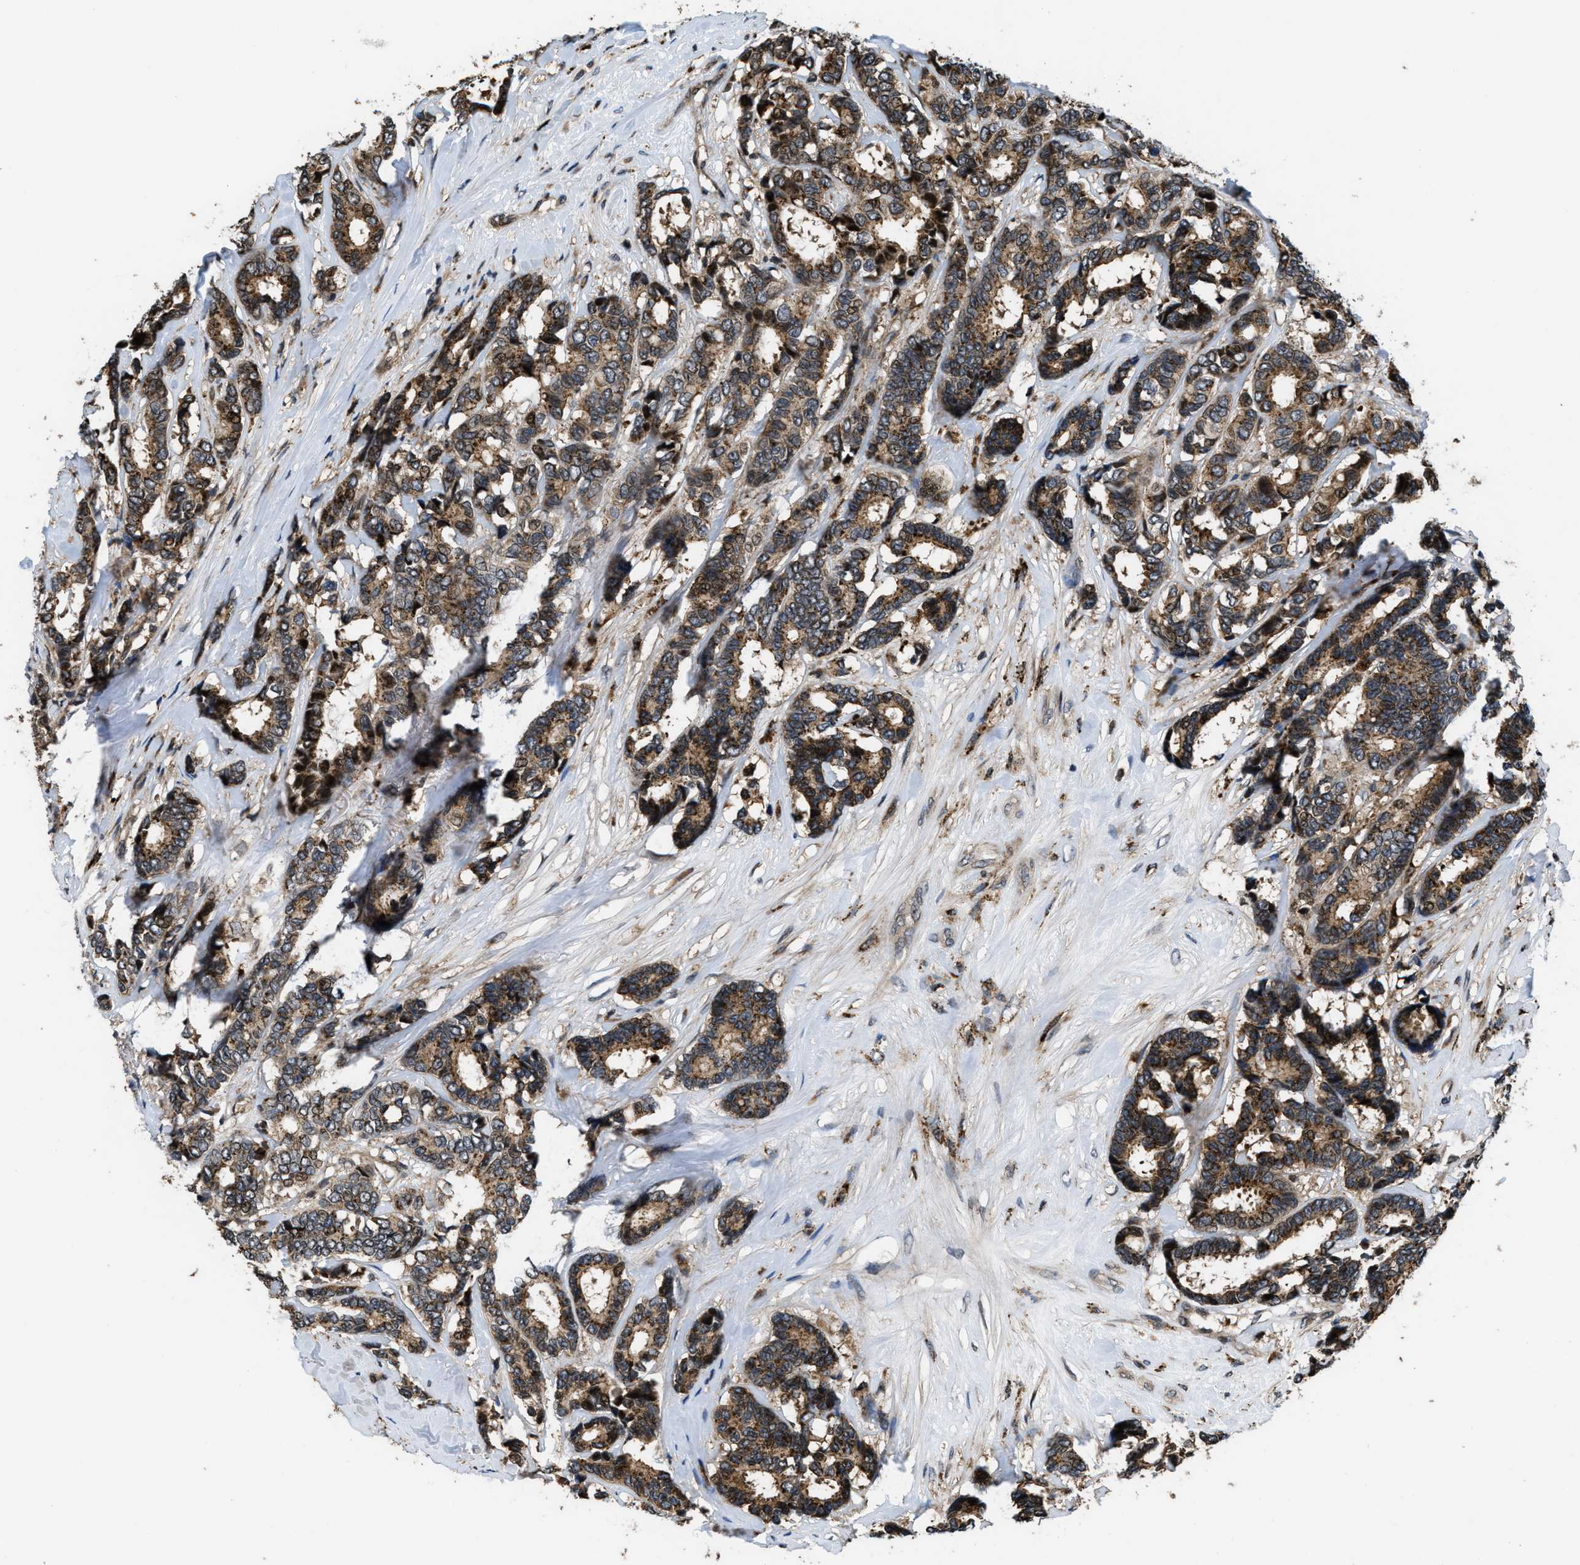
{"staining": {"intensity": "moderate", "quantity": ">75%", "location": "cytoplasmic/membranous"}, "tissue": "breast cancer", "cell_type": "Tumor cells", "image_type": "cancer", "snomed": [{"axis": "morphology", "description": "Duct carcinoma"}, {"axis": "topography", "description": "Breast"}], "caption": "High-magnification brightfield microscopy of infiltrating ductal carcinoma (breast) stained with DAB (3,3'-diaminobenzidine) (brown) and counterstained with hematoxylin (blue). tumor cells exhibit moderate cytoplasmic/membranous expression is appreciated in approximately>75% of cells.", "gene": "CTBS", "patient": {"sex": "female", "age": 87}}